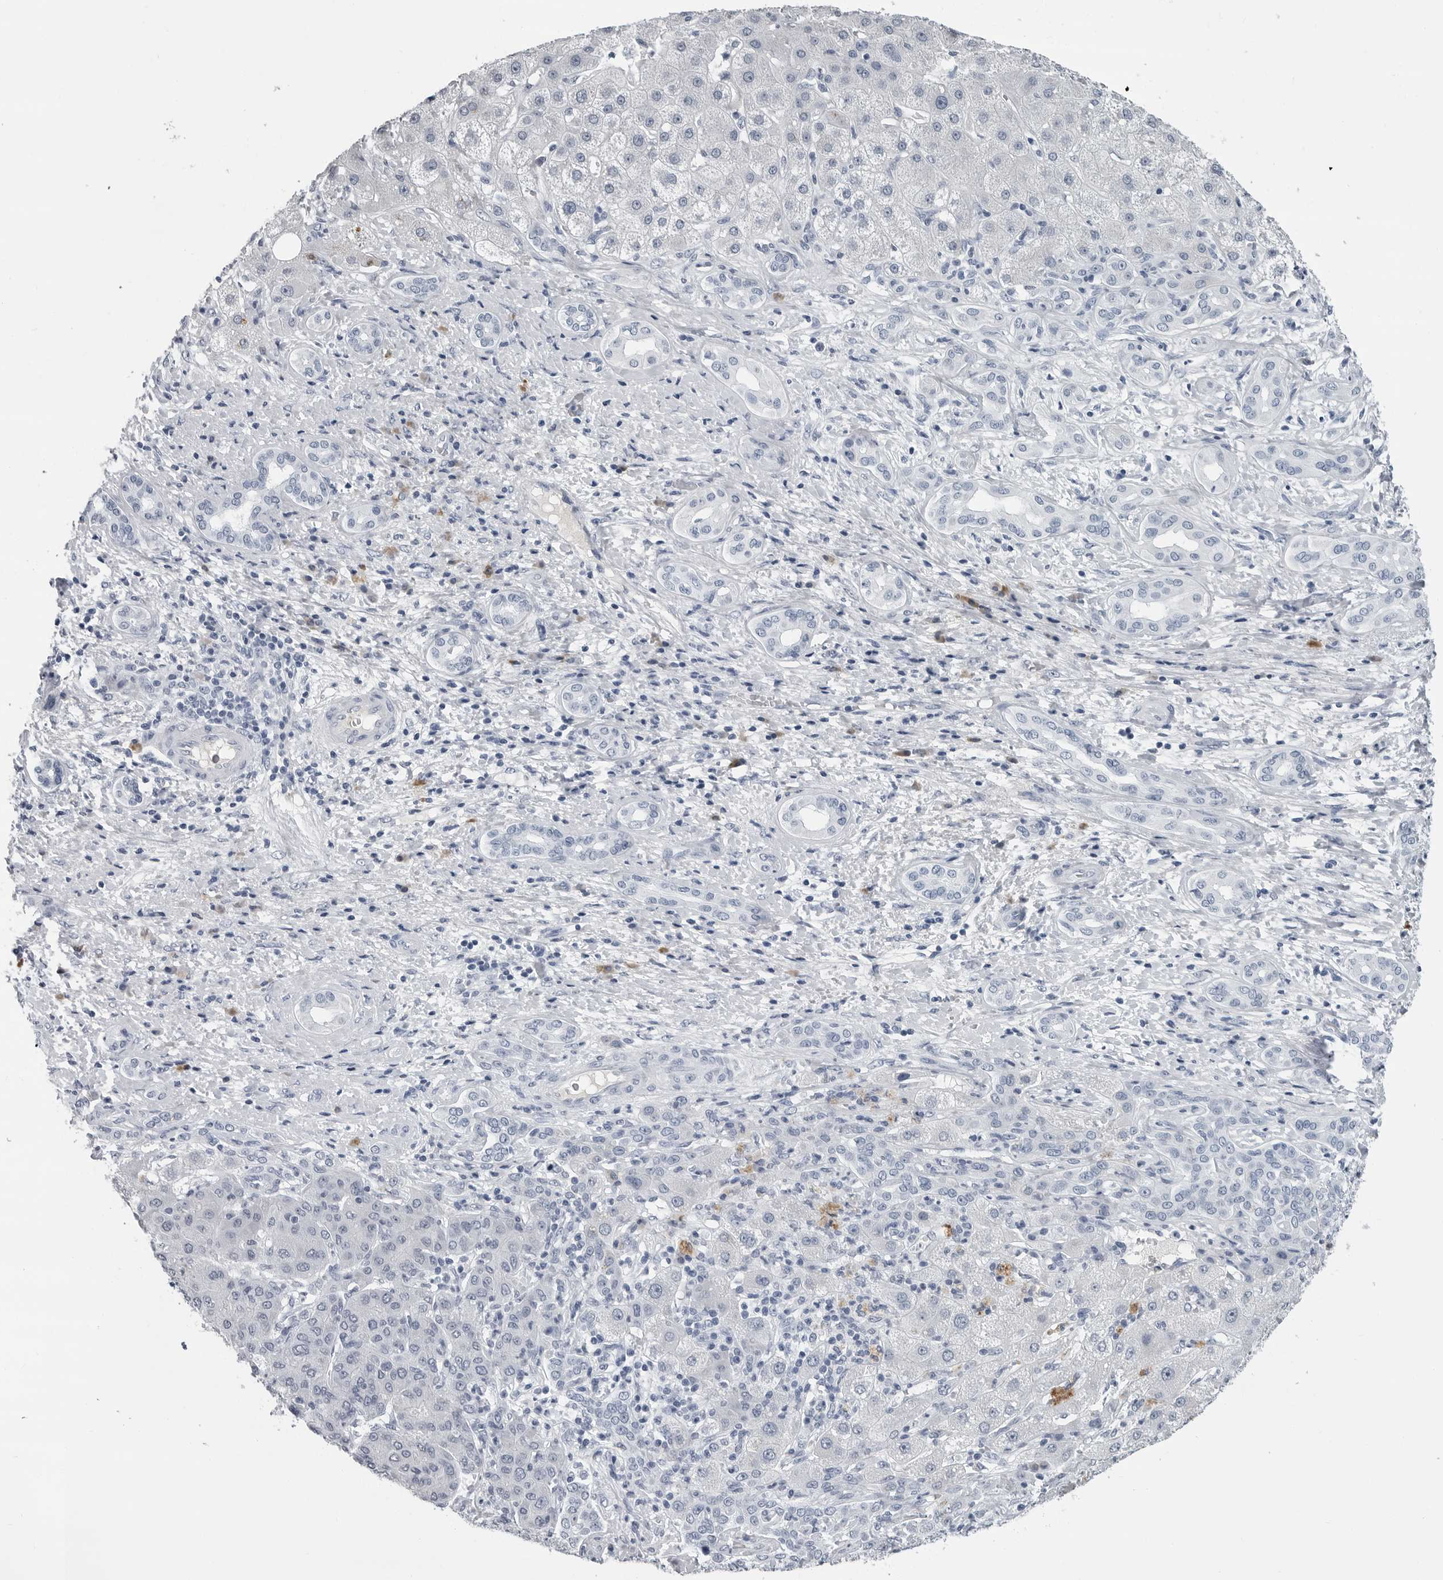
{"staining": {"intensity": "negative", "quantity": "none", "location": "none"}, "tissue": "liver cancer", "cell_type": "Tumor cells", "image_type": "cancer", "snomed": [{"axis": "morphology", "description": "Carcinoma, Hepatocellular, NOS"}, {"axis": "topography", "description": "Liver"}], "caption": "Liver hepatocellular carcinoma was stained to show a protein in brown. There is no significant staining in tumor cells.", "gene": "AMPD1", "patient": {"sex": "male", "age": 65}}